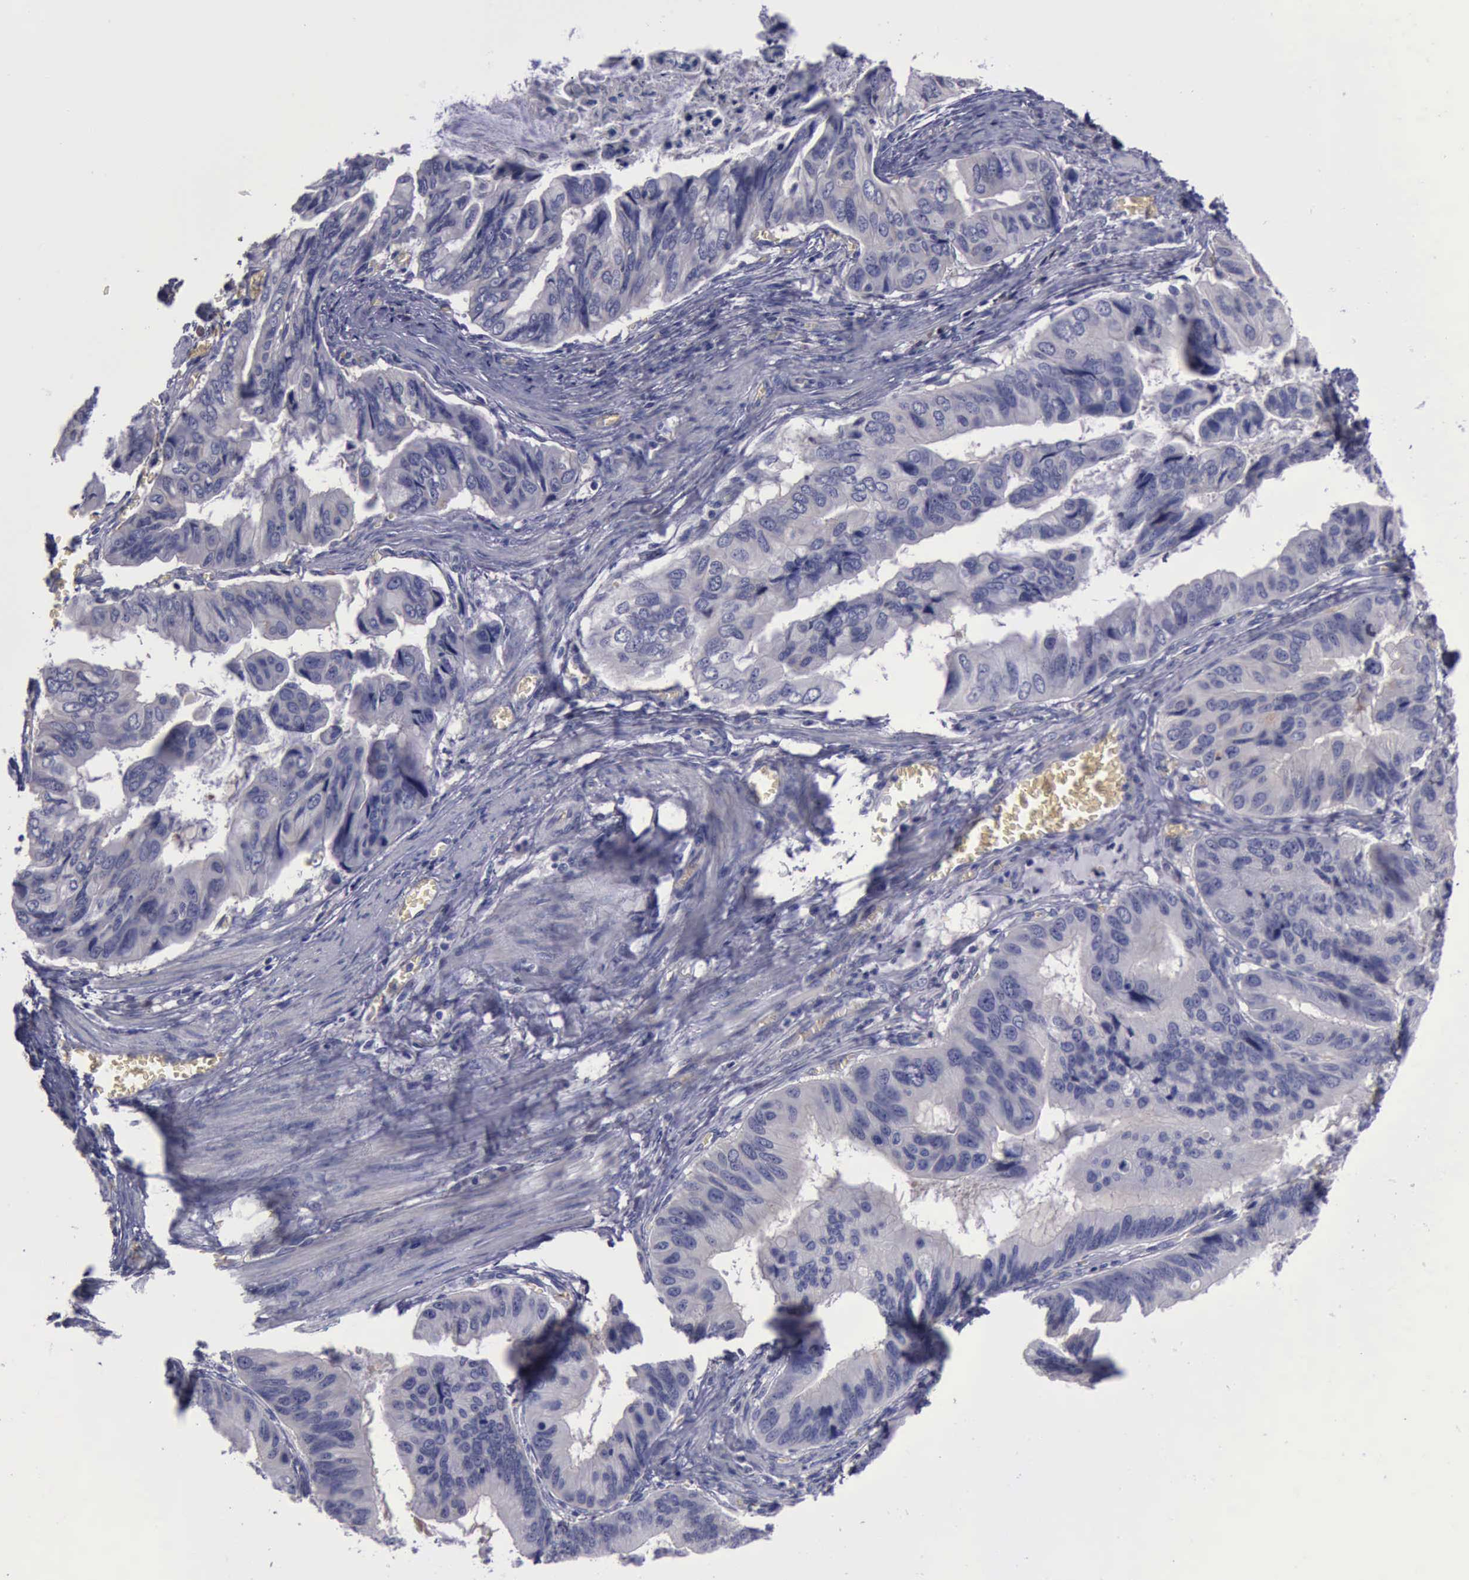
{"staining": {"intensity": "negative", "quantity": "none", "location": "none"}, "tissue": "stomach cancer", "cell_type": "Tumor cells", "image_type": "cancer", "snomed": [{"axis": "morphology", "description": "Adenocarcinoma, NOS"}, {"axis": "topography", "description": "Stomach, upper"}], "caption": "Protein analysis of adenocarcinoma (stomach) reveals no significant positivity in tumor cells.", "gene": "CEP128", "patient": {"sex": "male", "age": 80}}